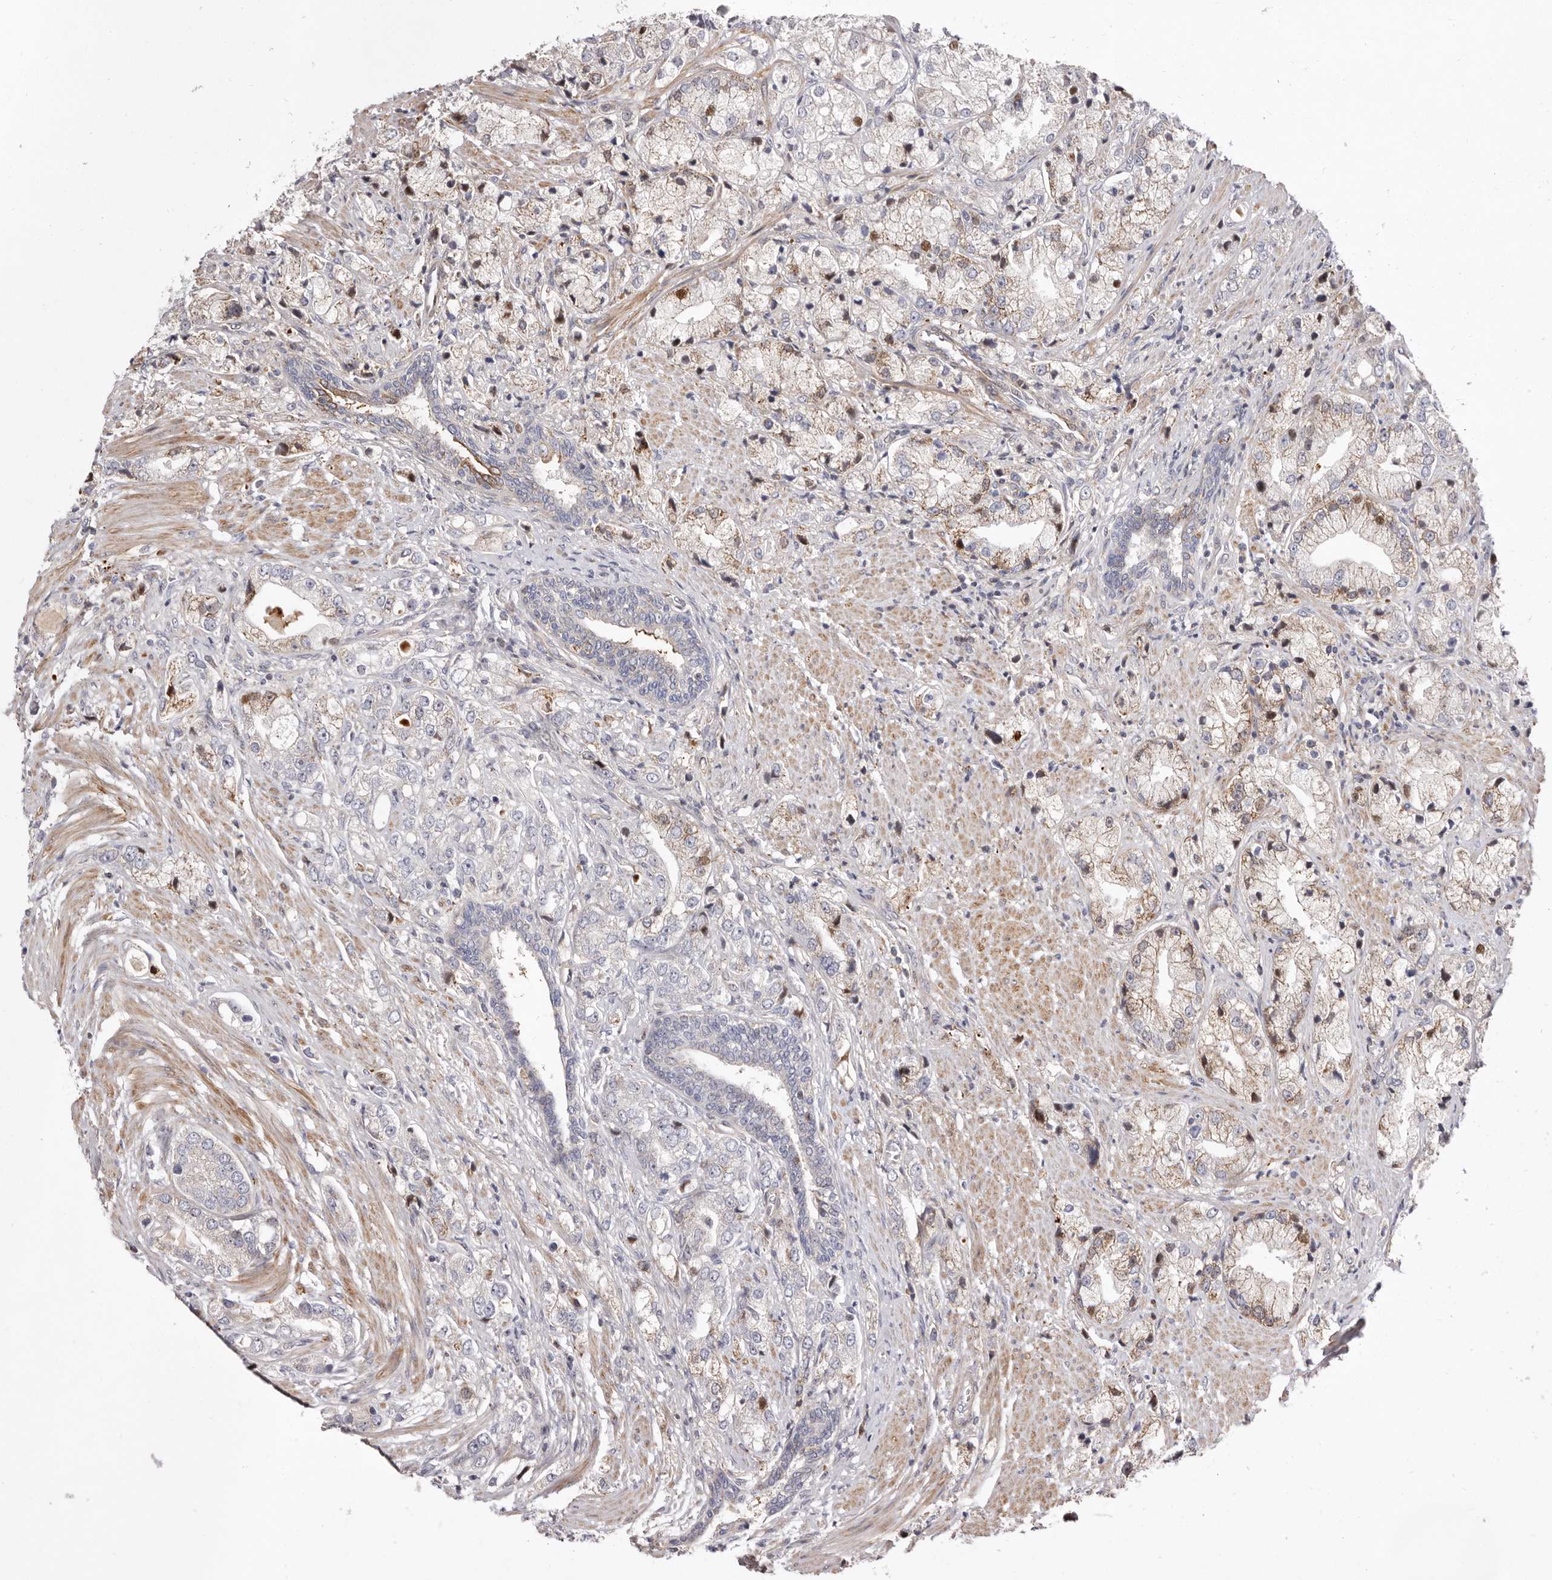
{"staining": {"intensity": "weak", "quantity": "<25%", "location": "cytoplasmic/membranous"}, "tissue": "prostate cancer", "cell_type": "Tumor cells", "image_type": "cancer", "snomed": [{"axis": "morphology", "description": "Adenocarcinoma, High grade"}, {"axis": "topography", "description": "Prostate"}], "caption": "Immunohistochemical staining of prostate high-grade adenocarcinoma shows no significant positivity in tumor cells.", "gene": "NUBPL", "patient": {"sex": "male", "age": 50}}